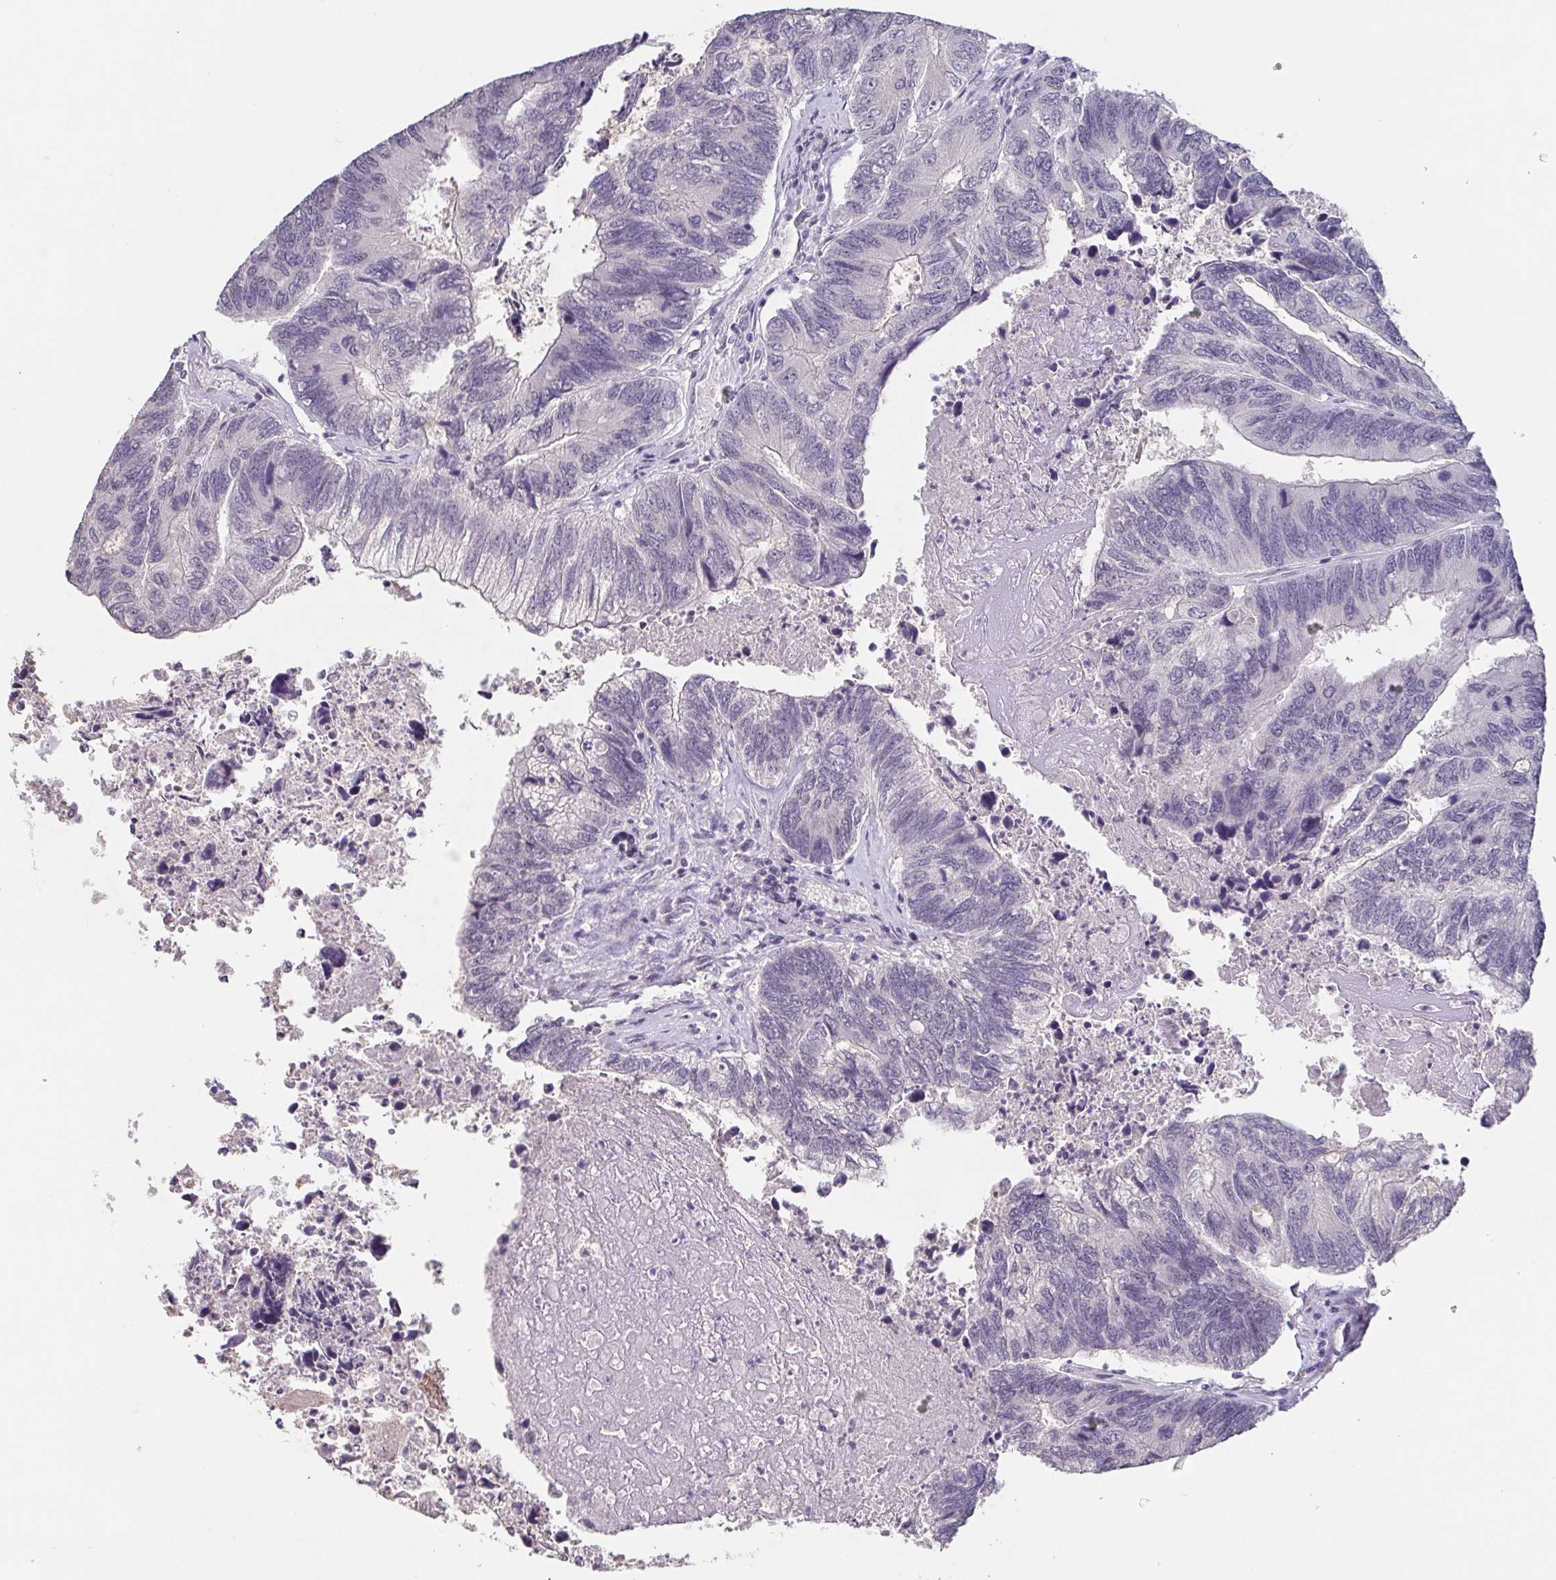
{"staining": {"intensity": "negative", "quantity": "none", "location": "none"}, "tissue": "colorectal cancer", "cell_type": "Tumor cells", "image_type": "cancer", "snomed": [{"axis": "morphology", "description": "Adenocarcinoma, NOS"}, {"axis": "topography", "description": "Colon"}], "caption": "High magnification brightfield microscopy of colorectal cancer (adenocarcinoma) stained with DAB (3,3'-diaminobenzidine) (brown) and counterstained with hematoxylin (blue): tumor cells show no significant staining.", "gene": "GHRL", "patient": {"sex": "female", "age": 67}}